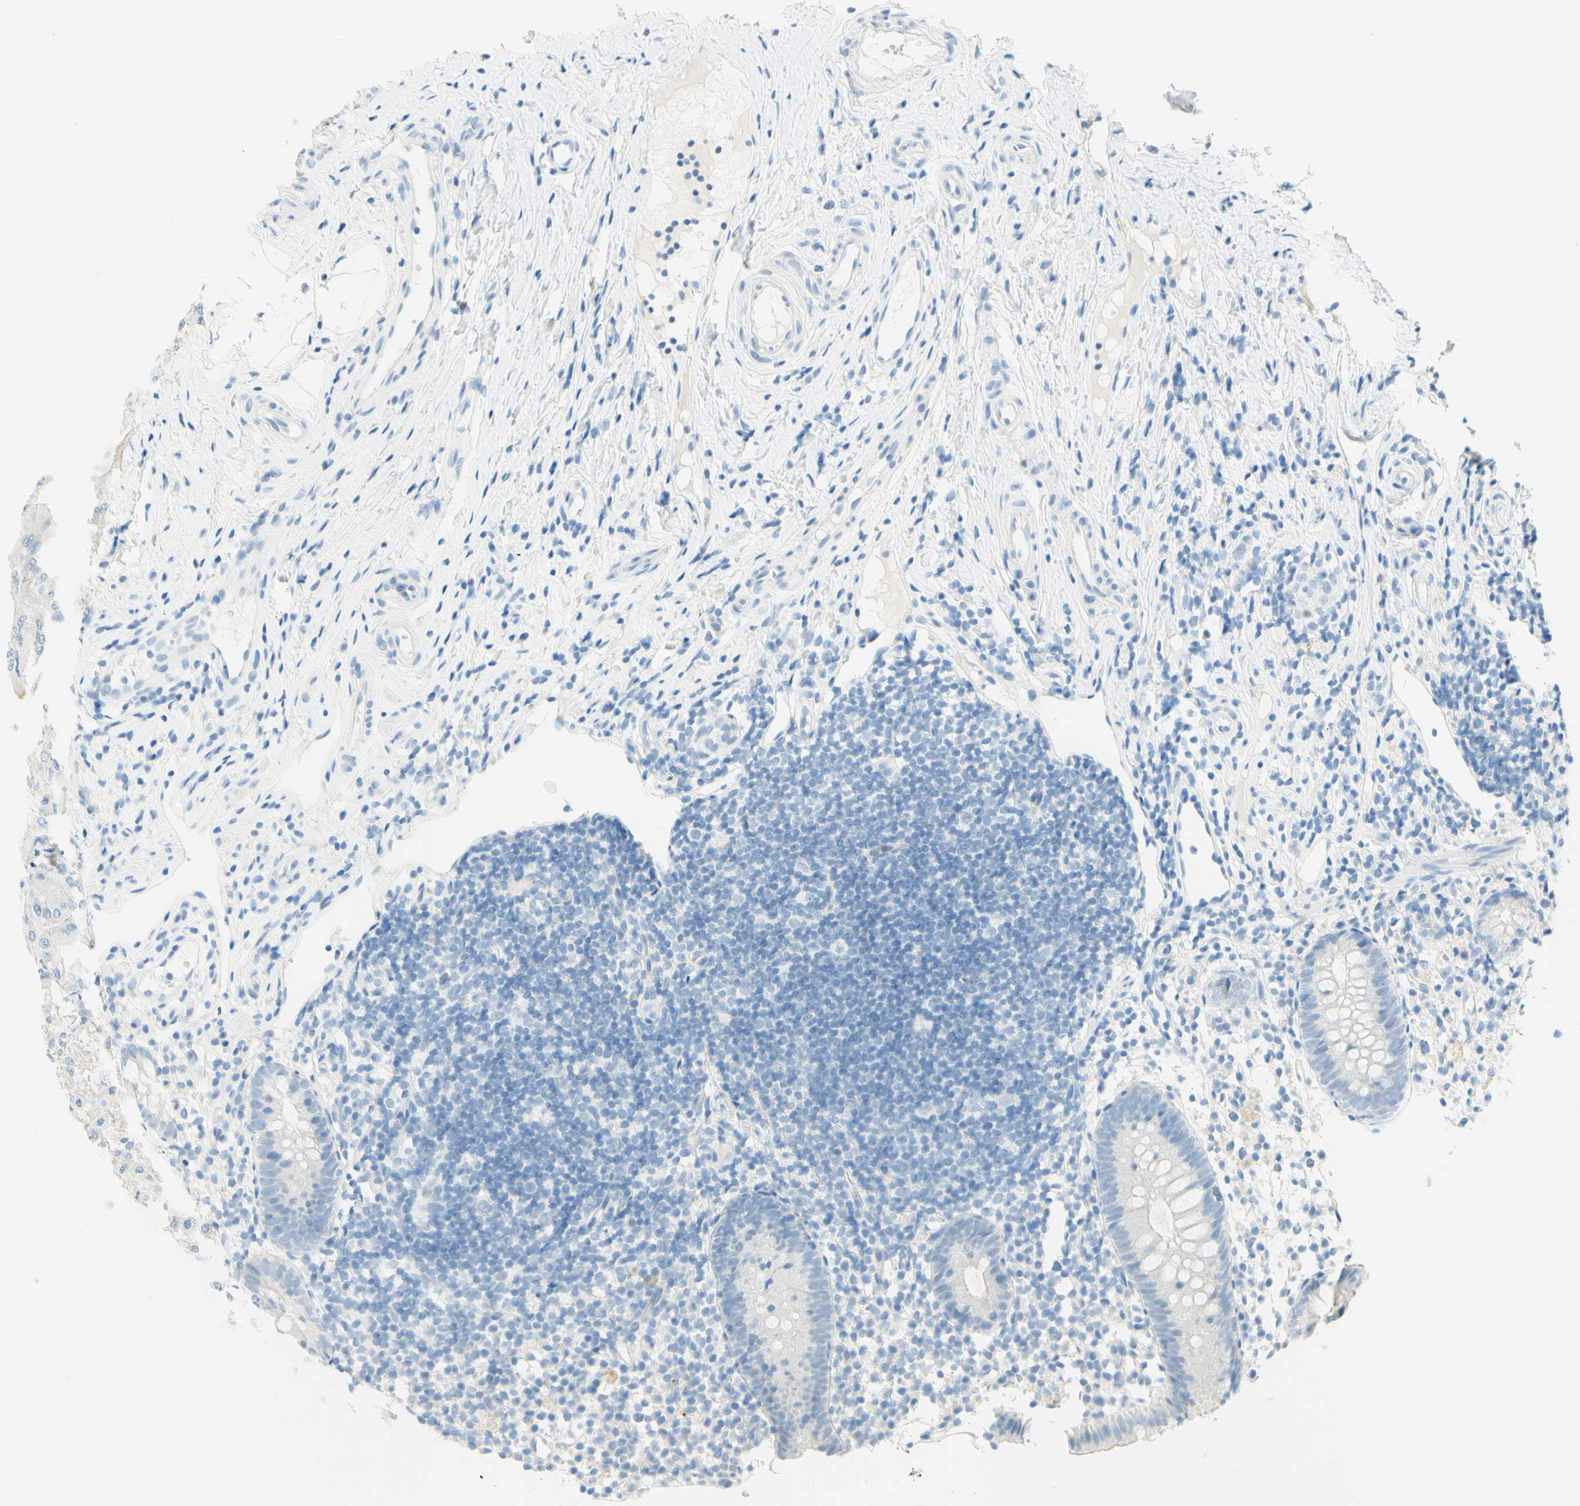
{"staining": {"intensity": "negative", "quantity": "none", "location": "none"}, "tissue": "appendix", "cell_type": "Glandular cells", "image_type": "normal", "snomed": [{"axis": "morphology", "description": "Normal tissue, NOS"}, {"axis": "topography", "description": "Appendix"}], "caption": "DAB immunohistochemical staining of unremarkable appendix shows no significant positivity in glandular cells. Nuclei are stained in blue.", "gene": "TMEM132D", "patient": {"sex": "female", "age": 20}}